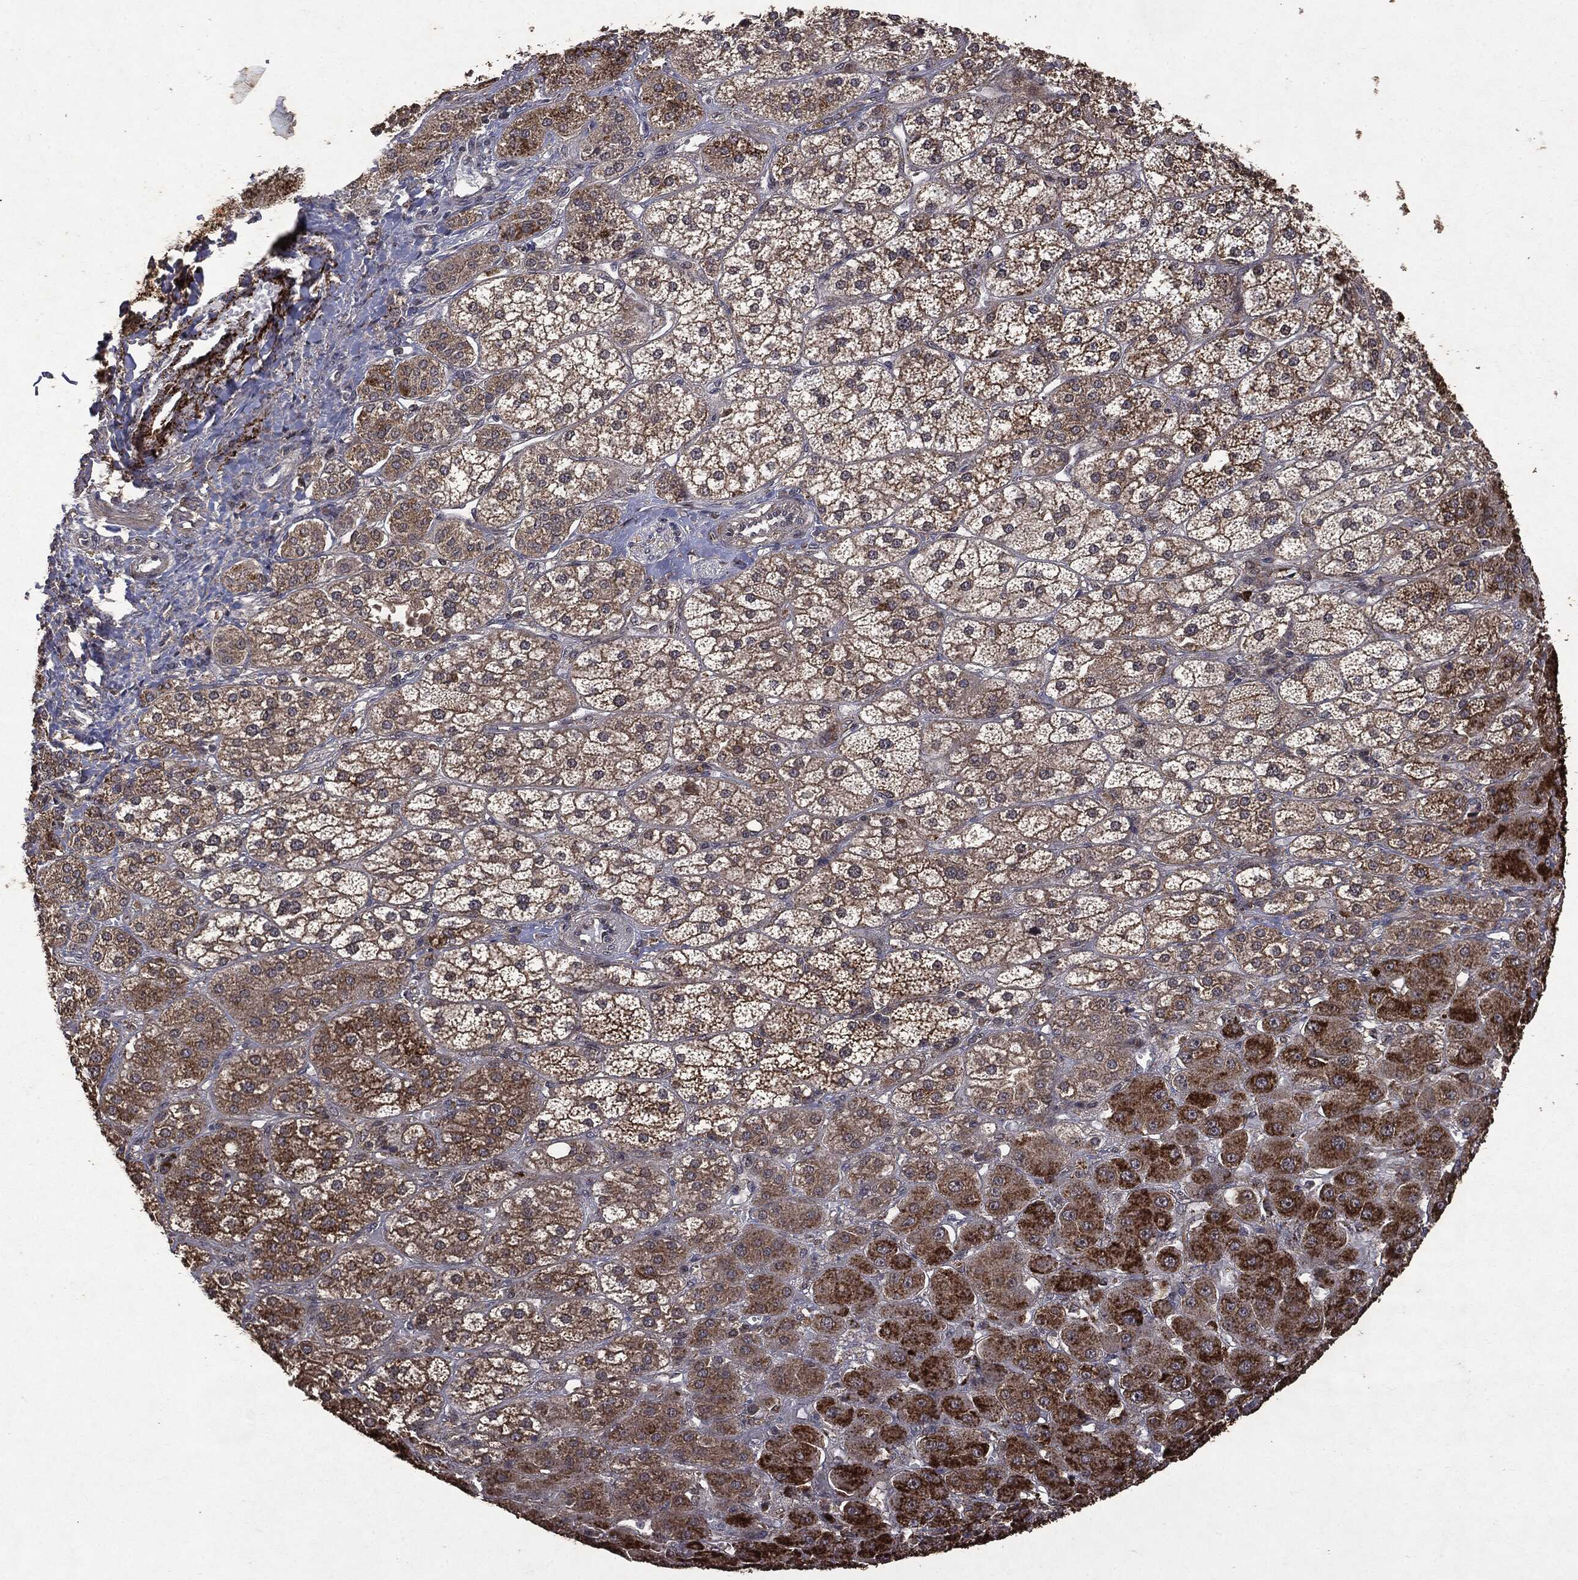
{"staining": {"intensity": "strong", "quantity": "25%-75%", "location": "cytoplasmic/membranous"}, "tissue": "adrenal gland", "cell_type": "Glandular cells", "image_type": "normal", "snomed": [{"axis": "morphology", "description": "Normal tissue, NOS"}, {"axis": "topography", "description": "Adrenal gland"}], "caption": "Strong cytoplasmic/membranous protein expression is seen in about 25%-75% of glandular cells in adrenal gland.", "gene": "PTEN", "patient": {"sex": "male", "age": 70}}